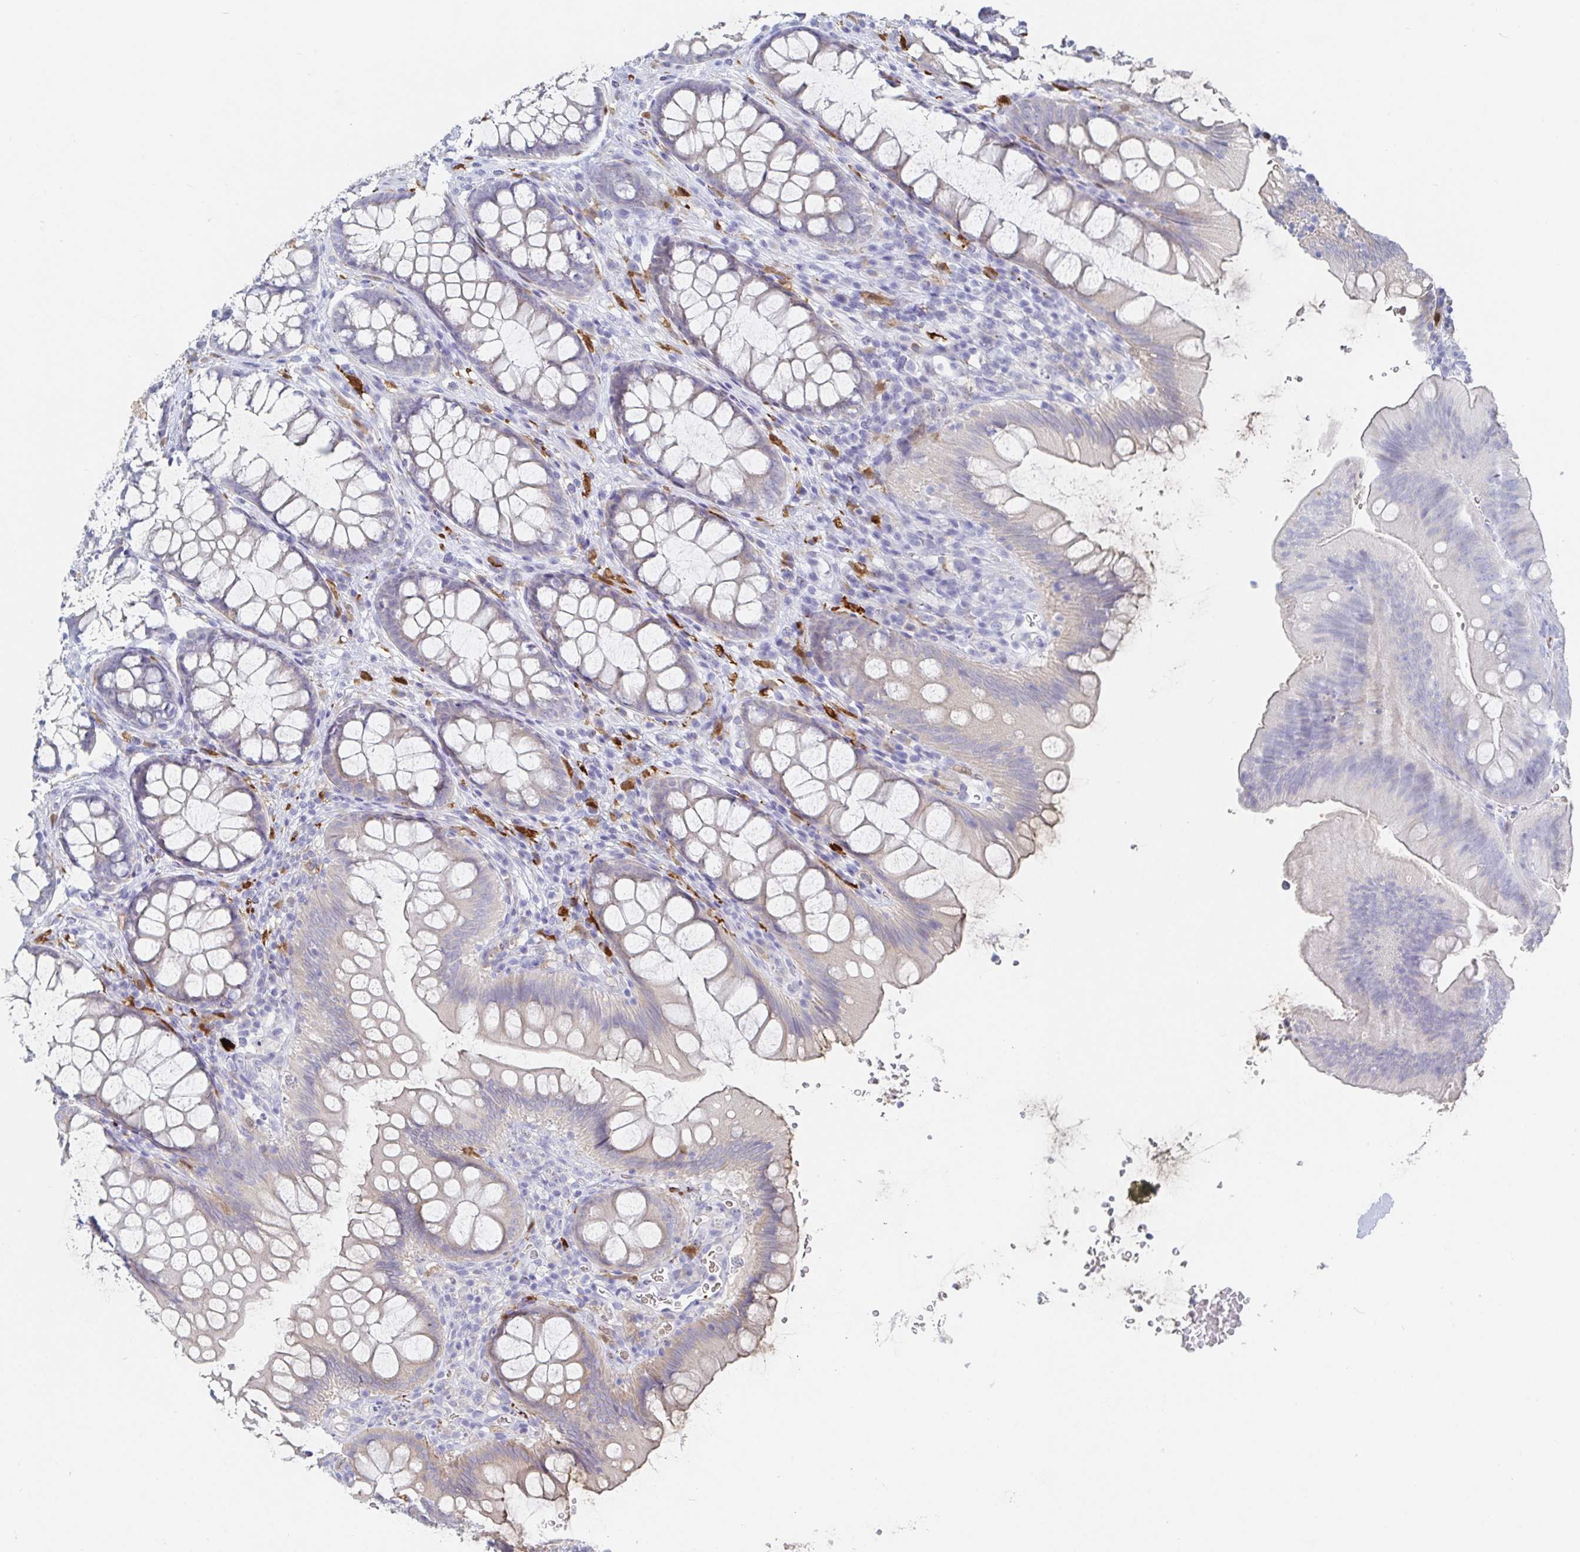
{"staining": {"intensity": "negative", "quantity": "none", "location": "none"}, "tissue": "colon", "cell_type": "Endothelial cells", "image_type": "normal", "snomed": [{"axis": "morphology", "description": "Normal tissue, NOS"}, {"axis": "morphology", "description": "Adenoma, NOS"}, {"axis": "topography", "description": "Soft tissue"}, {"axis": "topography", "description": "Colon"}], "caption": "The micrograph exhibits no staining of endothelial cells in benign colon.", "gene": "OR2A1", "patient": {"sex": "male", "age": 47}}